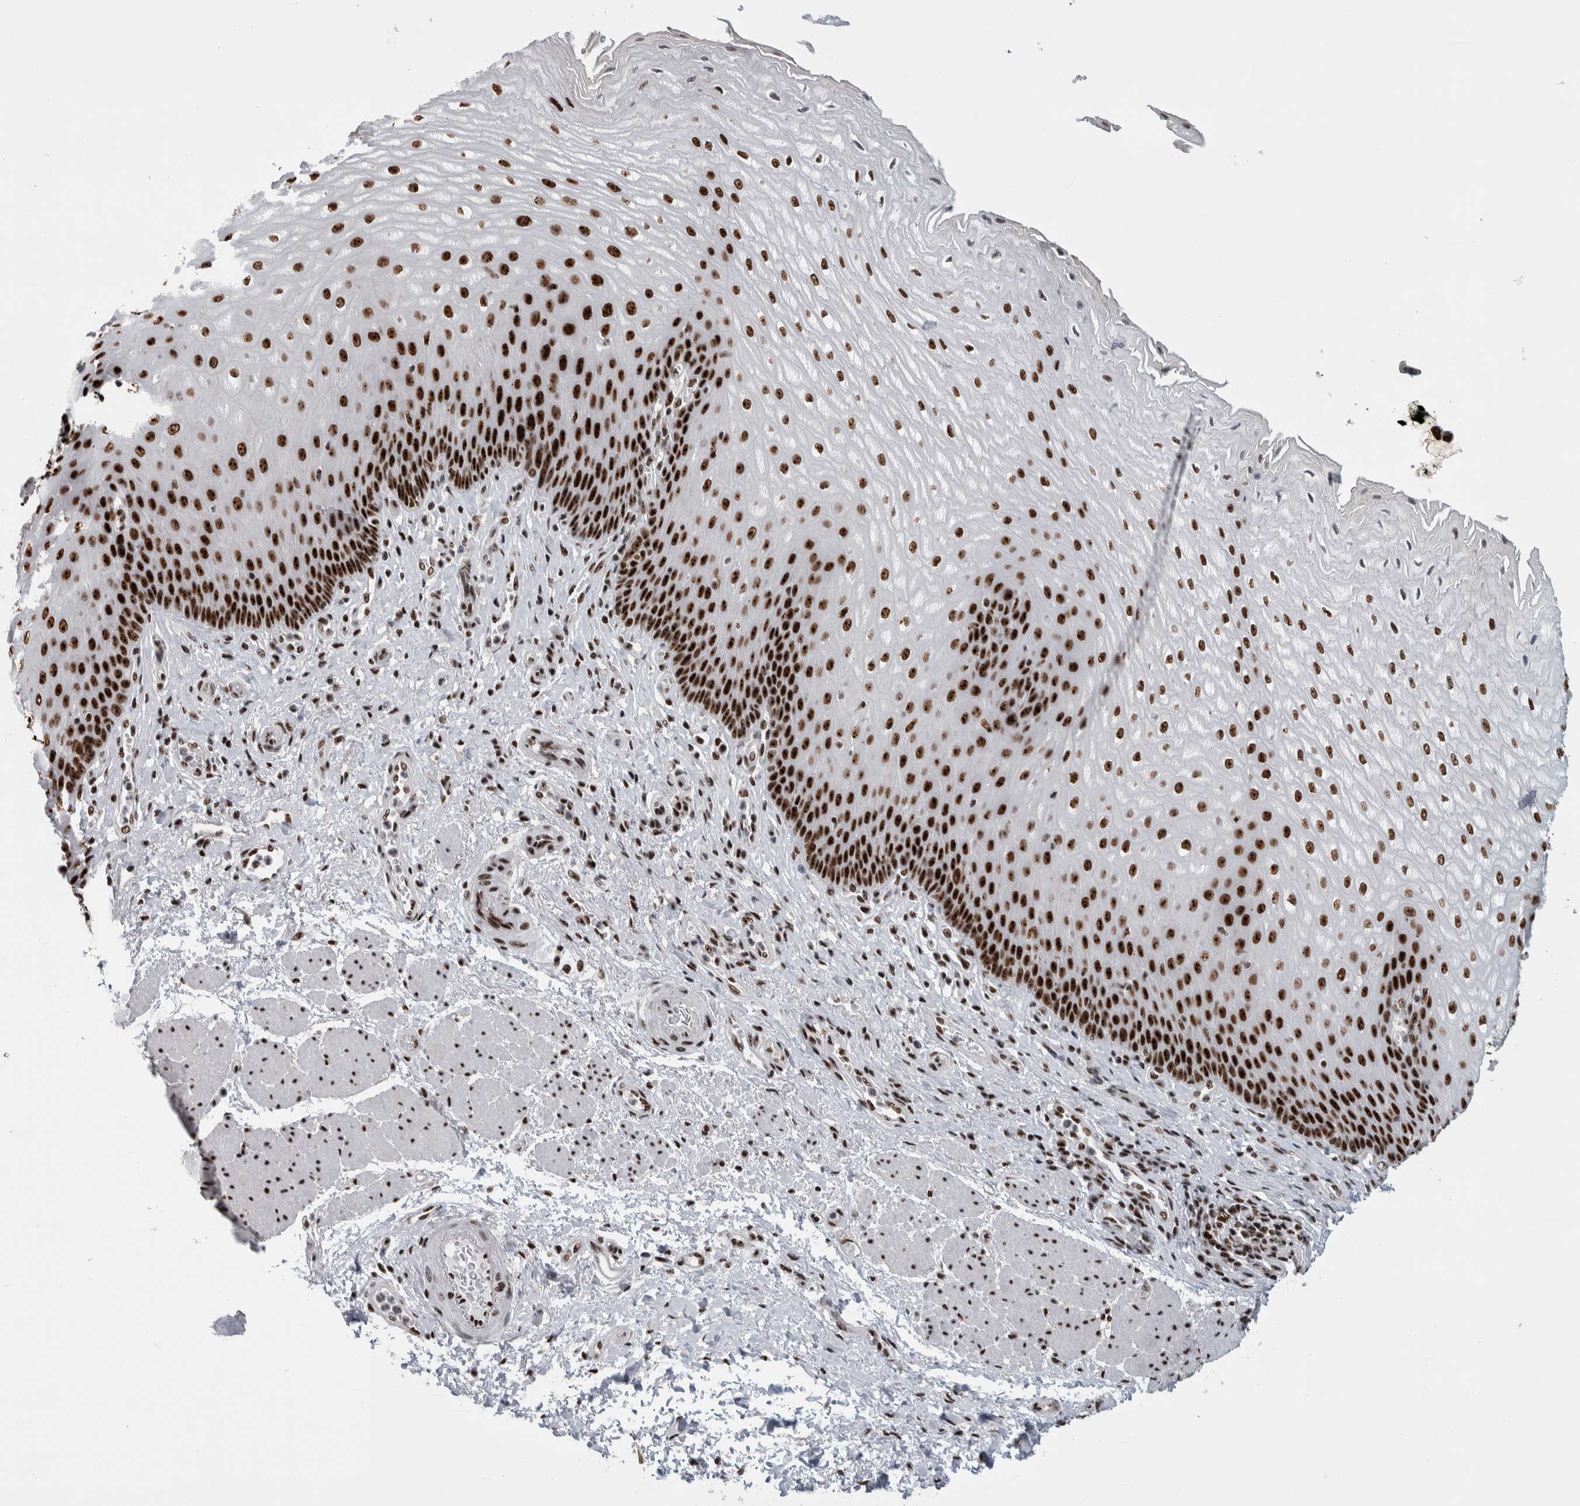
{"staining": {"intensity": "strong", "quantity": ">75%", "location": "nuclear"}, "tissue": "esophagus", "cell_type": "Squamous epithelial cells", "image_type": "normal", "snomed": [{"axis": "morphology", "description": "Normal tissue, NOS"}, {"axis": "topography", "description": "Esophagus"}], "caption": "Protein positivity by immunohistochemistry (IHC) demonstrates strong nuclear expression in approximately >75% of squamous epithelial cells in normal esophagus. The staining is performed using DAB (3,3'-diaminobenzidine) brown chromogen to label protein expression. The nuclei are counter-stained blue using hematoxylin.", "gene": "NCL", "patient": {"sex": "male", "age": 54}}